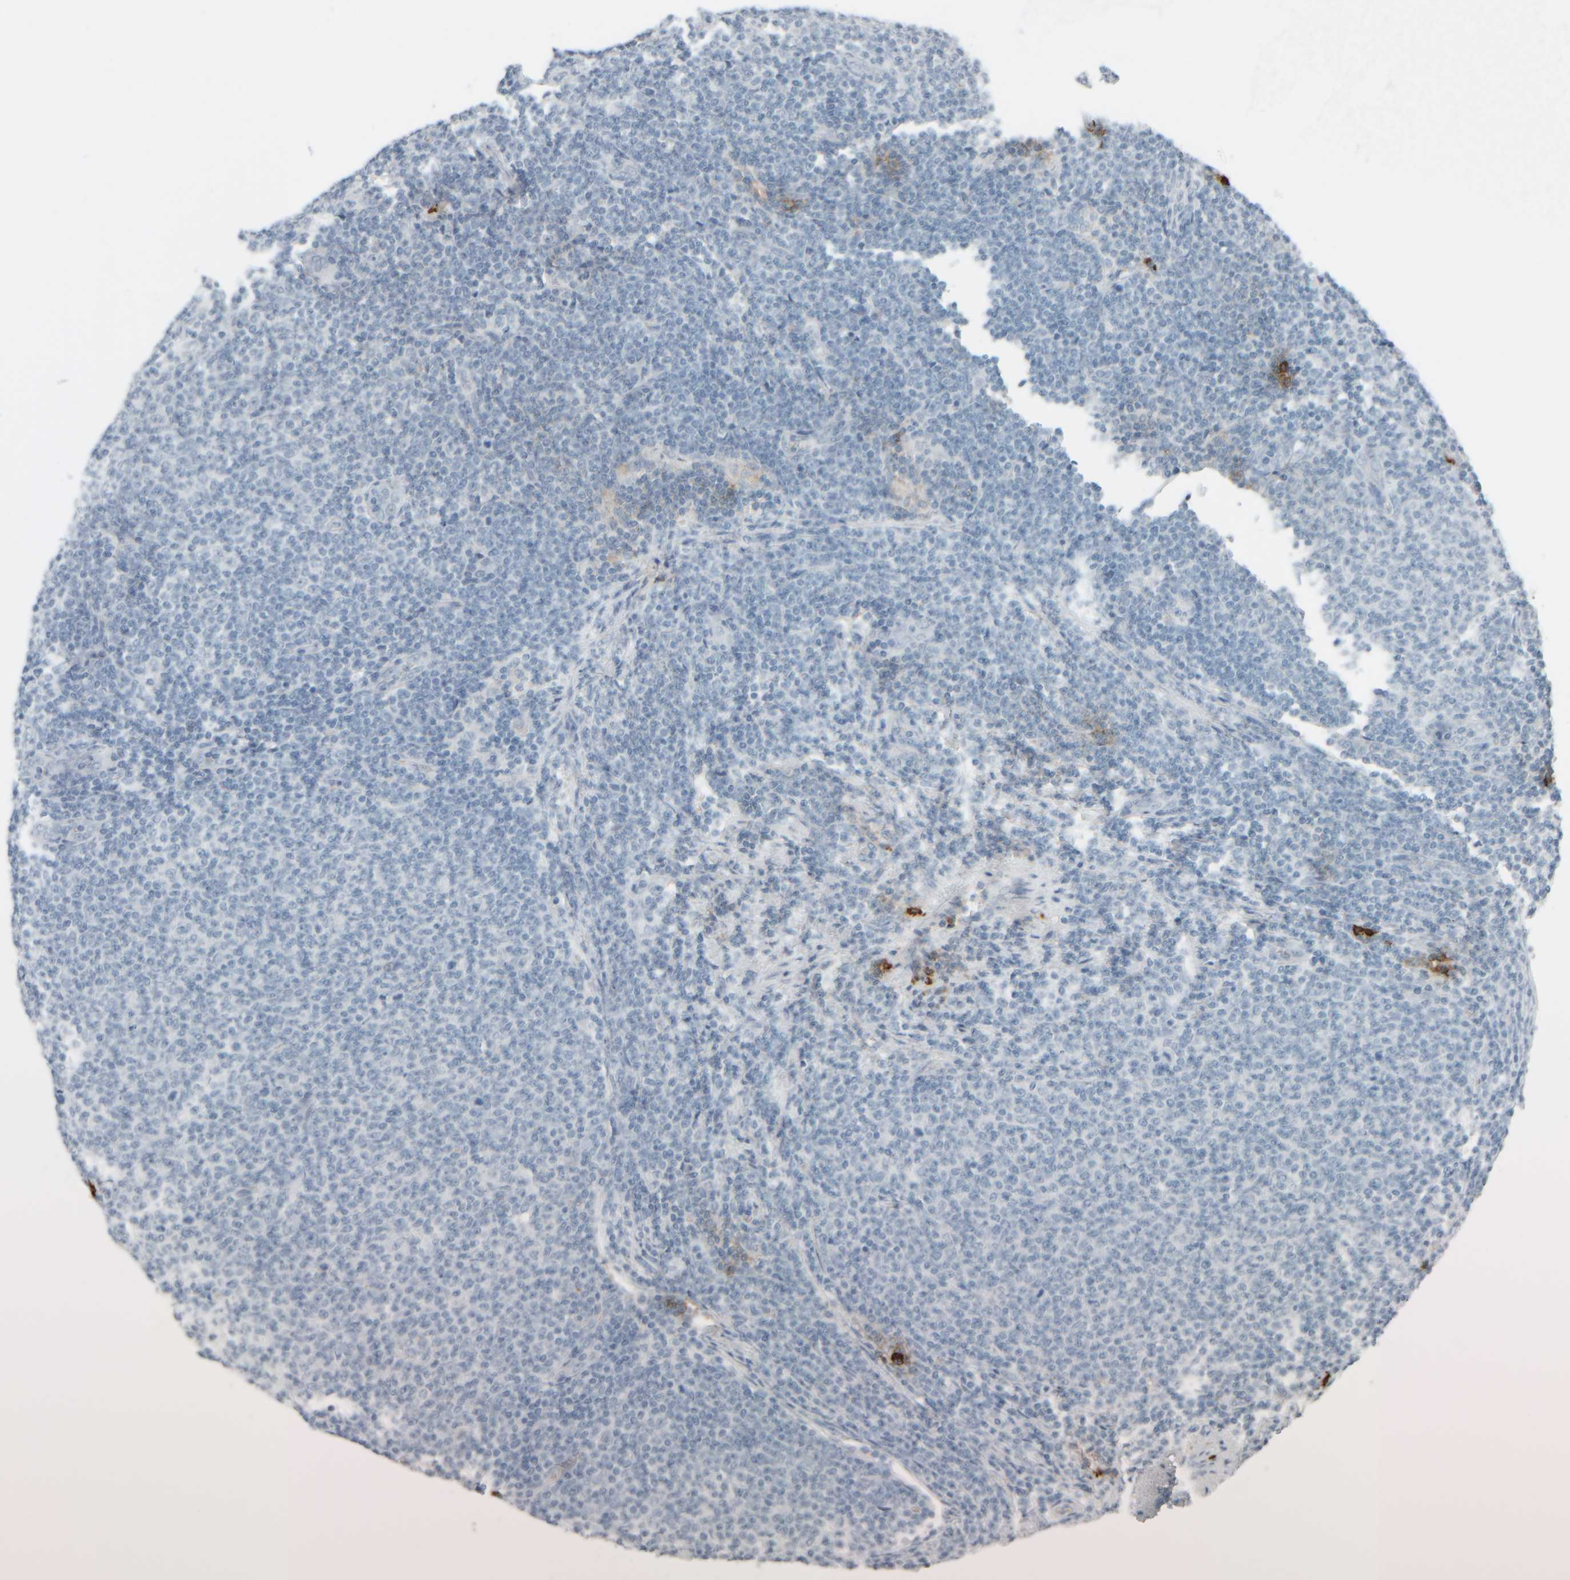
{"staining": {"intensity": "negative", "quantity": "none", "location": "none"}, "tissue": "lymphoma", "cell_type": "Tumor cells", "image_type": "cancer", "snomed": [{"axis": "morphology", "description": "Malignant lymphoma, non-Hodgkin's type, Low grade"}, {"axis": "topography", "description": "Lymph node"}], "caption": "This photomicrograph is of low-grade malignant lymphoma, non-Hodgkin's type stained with immunohistochemistry to label a protein in brown with the nuclei are counter-stained blue. There is no staining in tumor cells. Nuclei are stained in blue.", "gene": "TPSAB1", "patient": {"sex": "male", "age": 66}}